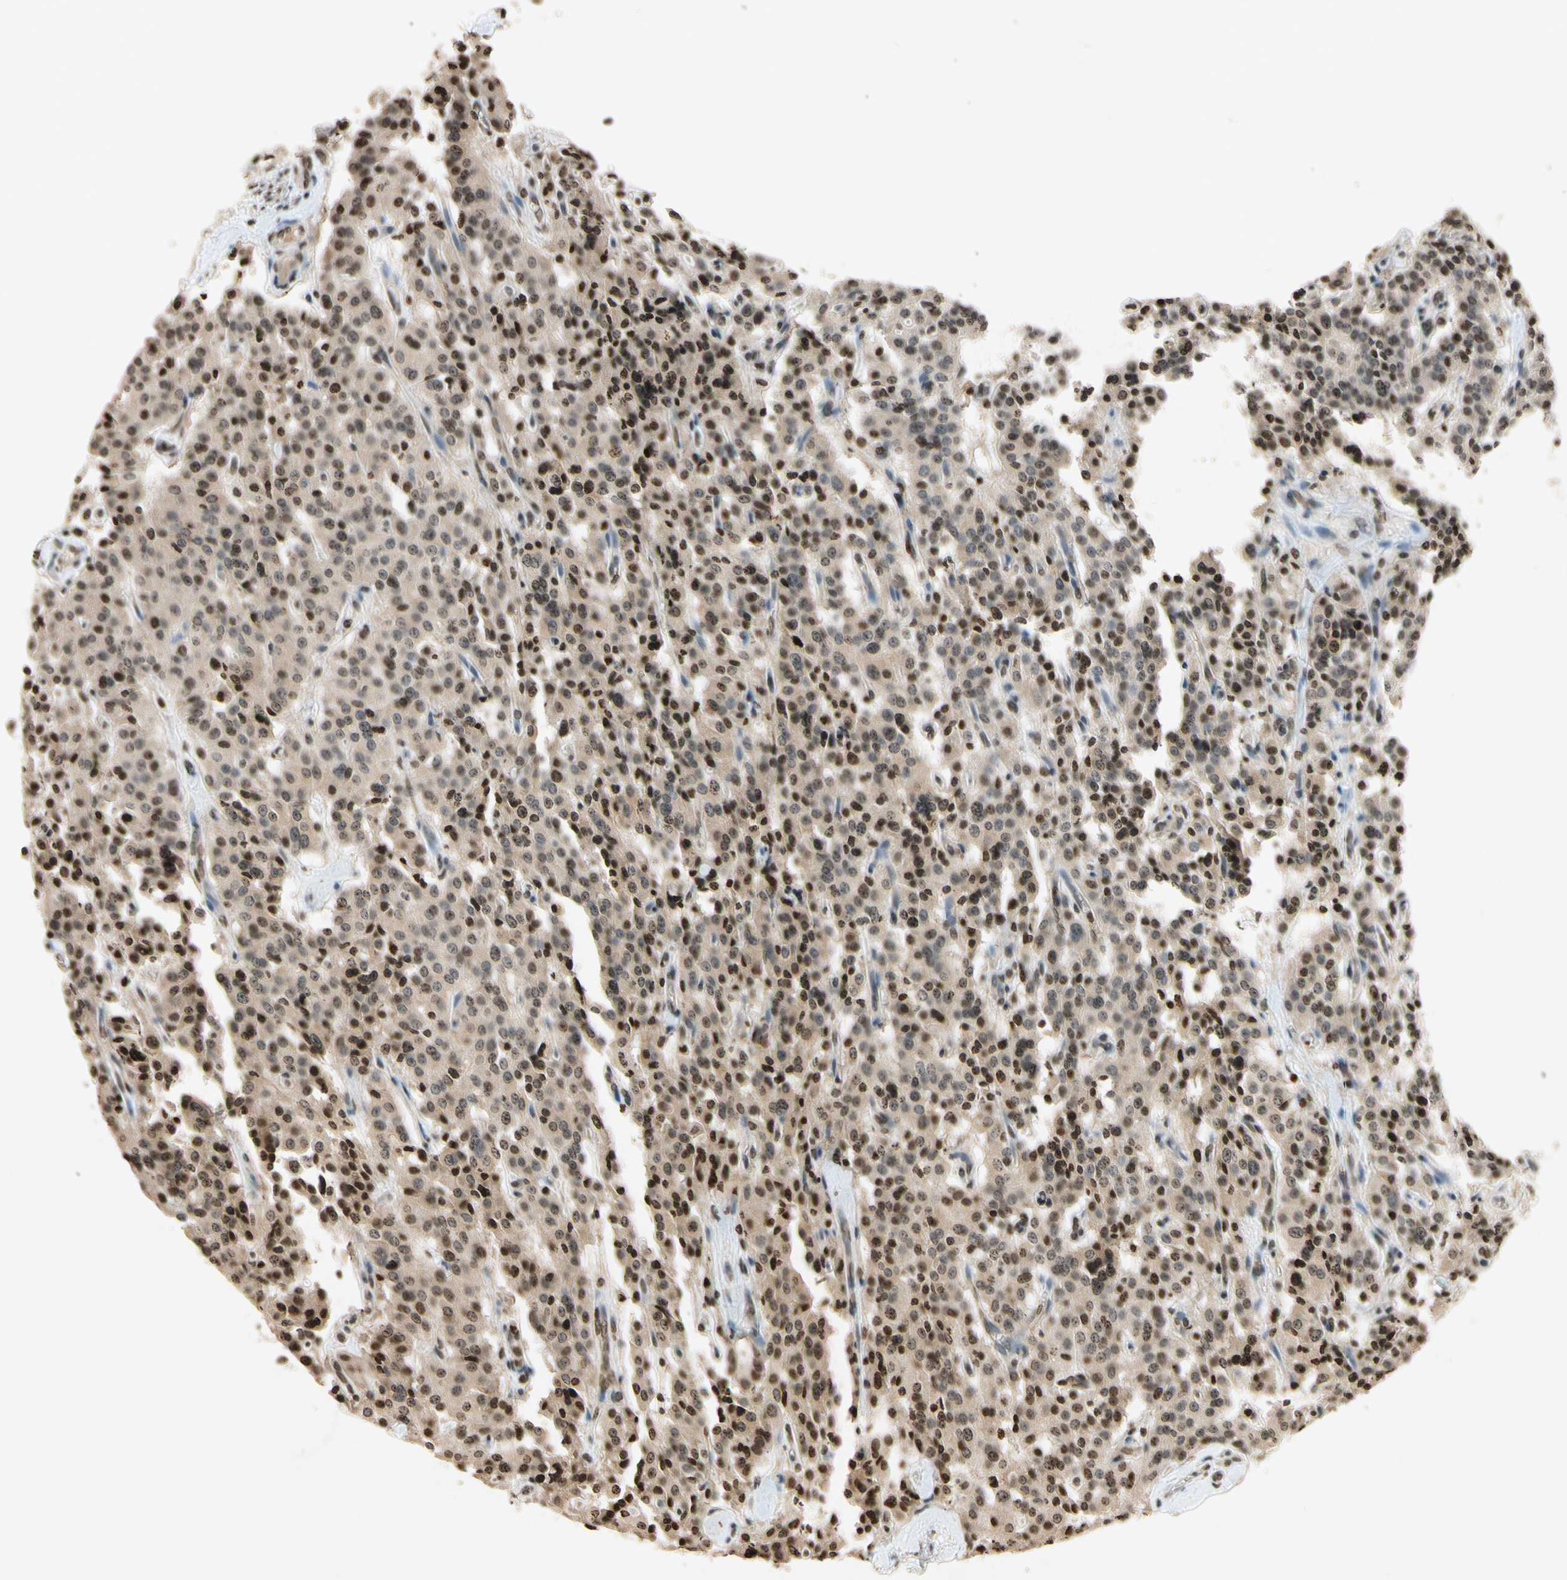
{"staining": {"intensity": "strong", "quantity": ">75%", "location": "nuclear"}, "tissue": "carcinoid", "cell_type": "Tumor cells", "image_type": "cancer", "snomed": [{"axis": "morphology", "description": "Carcinoid, malignant, NOS"}, {"axis": "topography", "description": "Lung"}], "caption": "This is a photomicrograph of immunohistochemistry staining of carcinoid, which shows strong staining in the nuclear of tumor cells.", "gene": "HOXB3", "patient": {"sex": "male", "age": 30}}